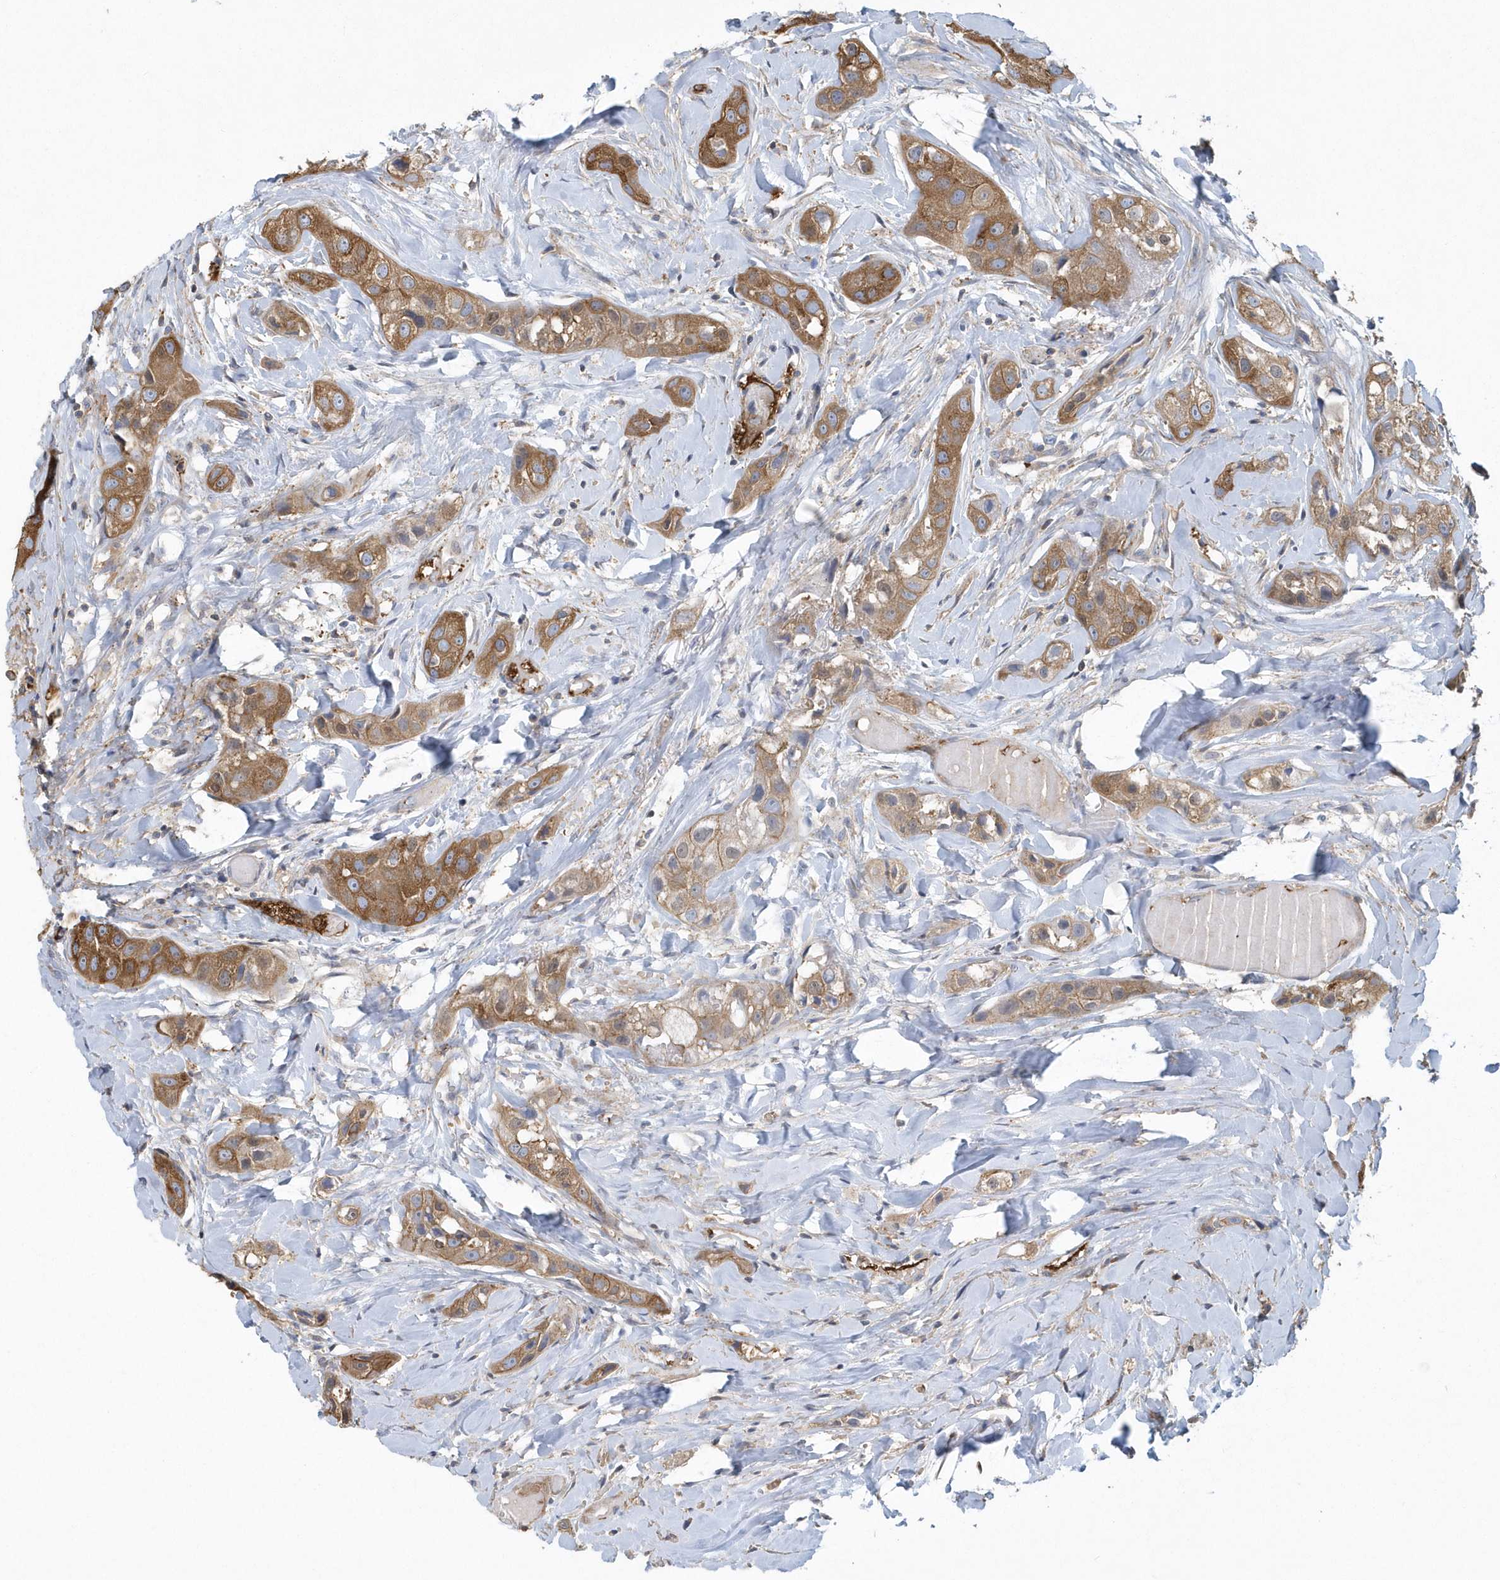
{"staining": {"intensity": "moderate", "quantity": ">75%", "location": "cytoplasmic/membranous"}, "tissue": "head and neck cancer", "cell_type": "Tumor cells", "image_type": "cancer", "snomed": [{"axis": "morphology", "description": "Normal tissue, NOS"}, {"axis": "morphology", "description": "Squamous cell carcinoma, NOS"}, {"axis": "topography", "description": "Skeletal muscle"}, {"axis": "topography", "description": "Head-Neck"}], "caption": "Immunohistochemical staining of human head and neck cancer reveals medium levels of moderate cytoplasmic/membranous positivity in approximately >75% of tumor cells.", "gene": "ARAP2", "patient": {"sex": "male", "age": 51}}